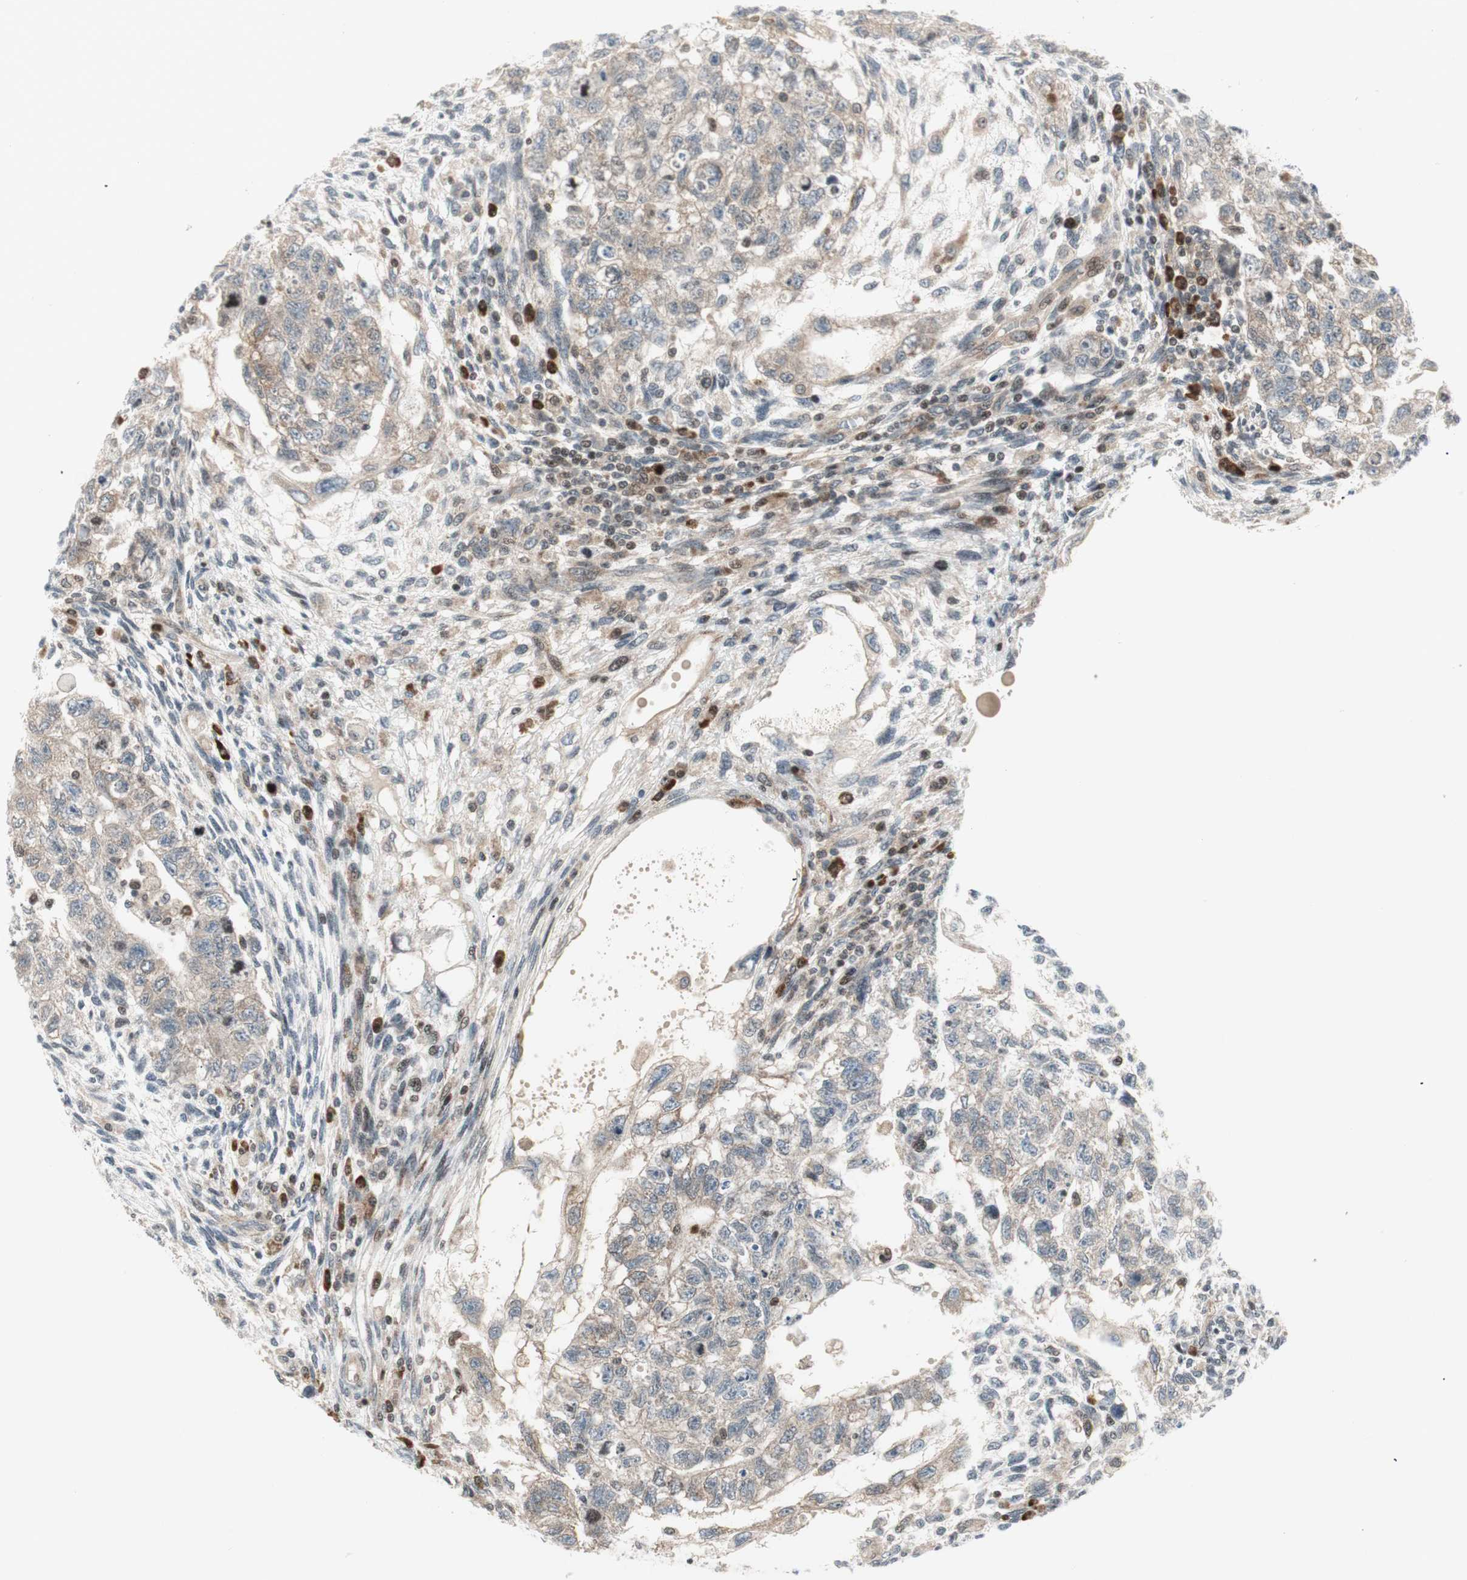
{"staining": {"intensity": "weak", "quantity": ">75%", "location": "cytoplasmic/membranous"}, "tissue": "testis cancer", "cell_type": "Tumor cells", "image_type": "cancer", "snomed": [{"axis": "morphology", "description": "Normal tissue, NOS"}, {"axis": "morphology", "description": "Carcinoma, Embryonal, NOS"}, {"axis": "topography", "description": "Testis"}], "caption": "Approximately >75% of tumor cells in human testis cancer exhibit weak cytoplasmic/membranous protein staining as visualized by brown immunohistochemical staining.", "gene": "TPT1", "patient": {"sex": "male", "age": 36}}